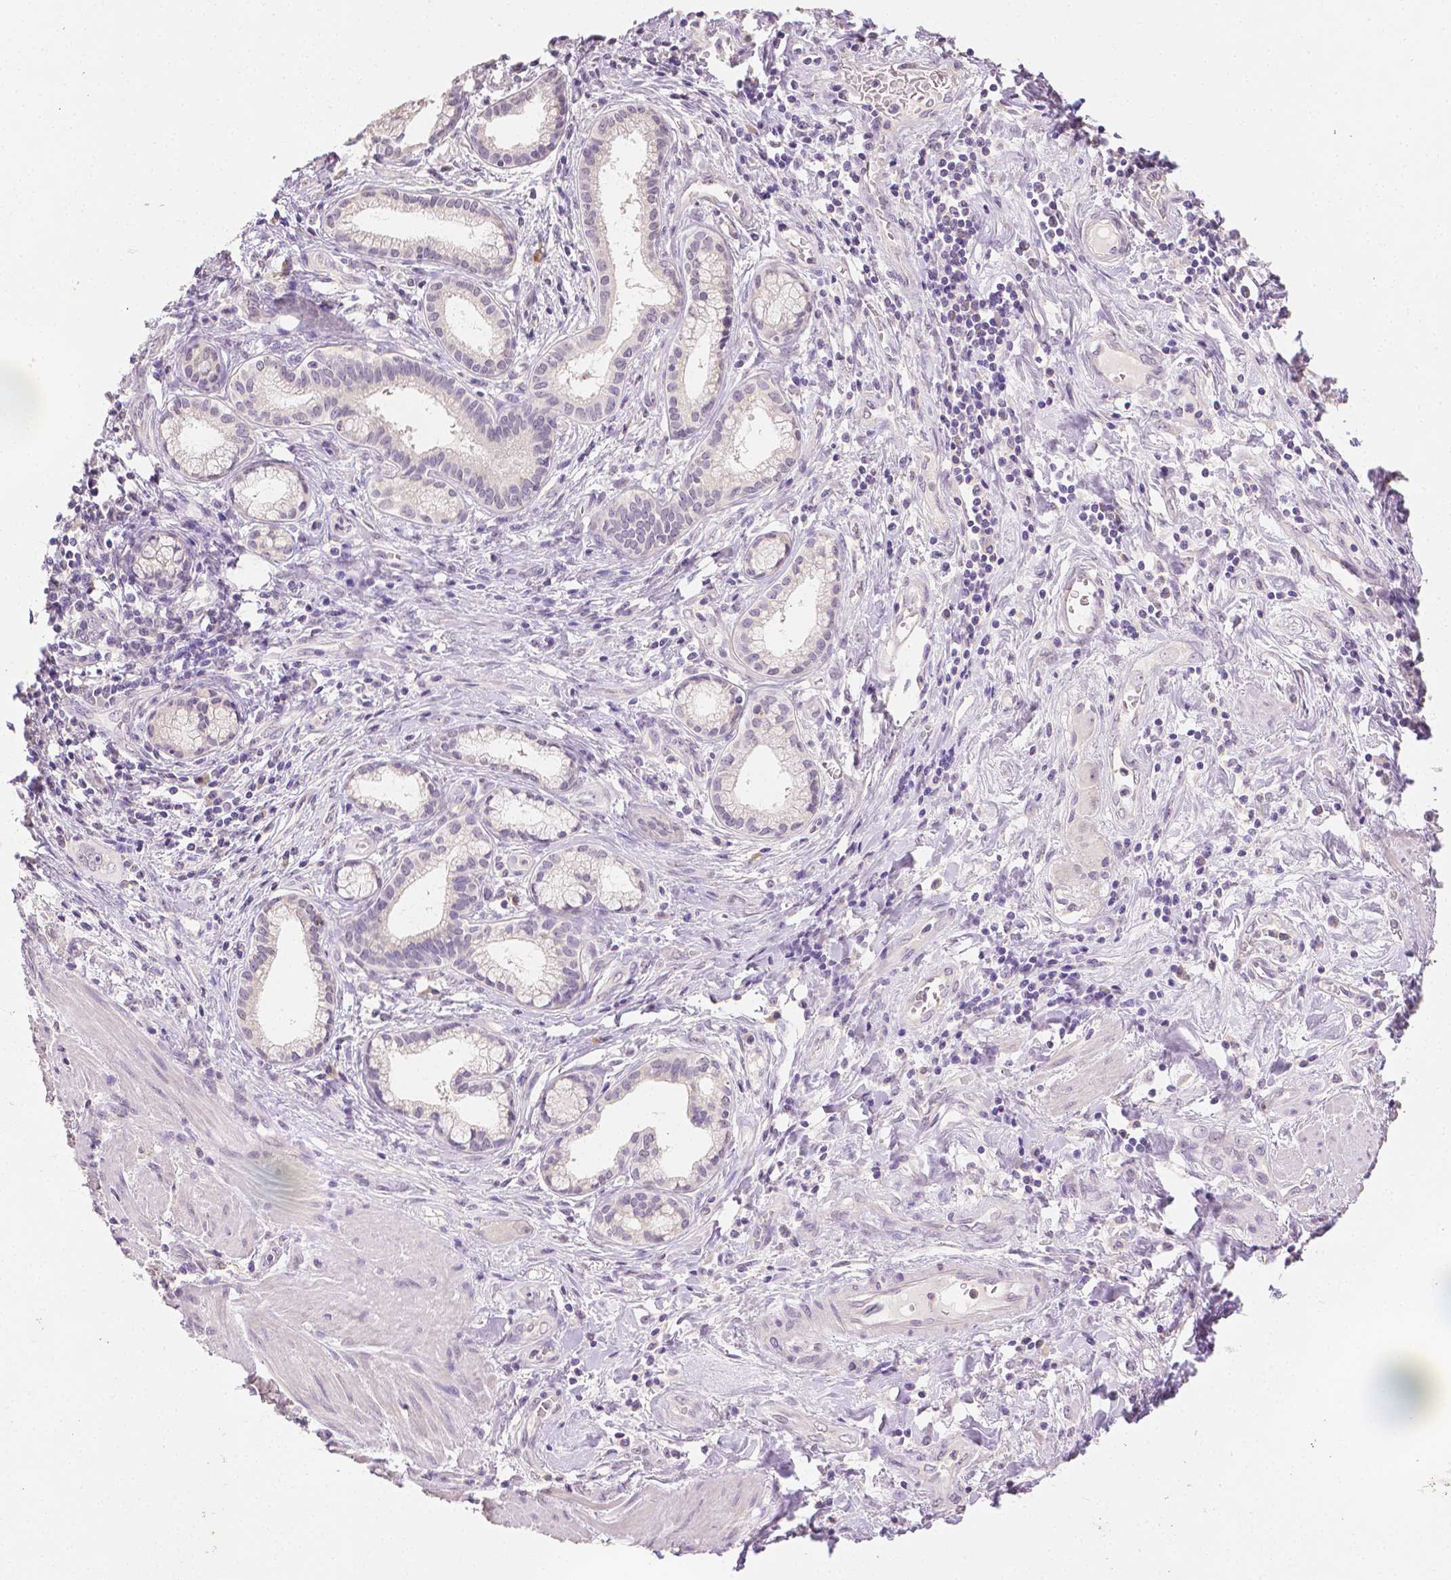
{"staining": {"intensity": "weak", "quantity": "<25%", "location": "nuclear"}, "tissue": "pancreatic cancer", "cell_type": "Tumor cells", "image_type": "cancer", "snomed": [{"axis": "morphology", "description": "Adenocarcinoma, NOS"}, {"axis": "topography", "description": "Pancreas"}], "caption": "Pancreatic adenocarcinoma was stained to show a protein in brown. There is no significant expression in tumor cells. The staining is performed using DAB (3,3'-diaminobenzidine) brown chromogen with nuclei counter-stained in using hematoxylin.", "gene": "TGM1", "patient": {"sex": "female", "age": 66}}